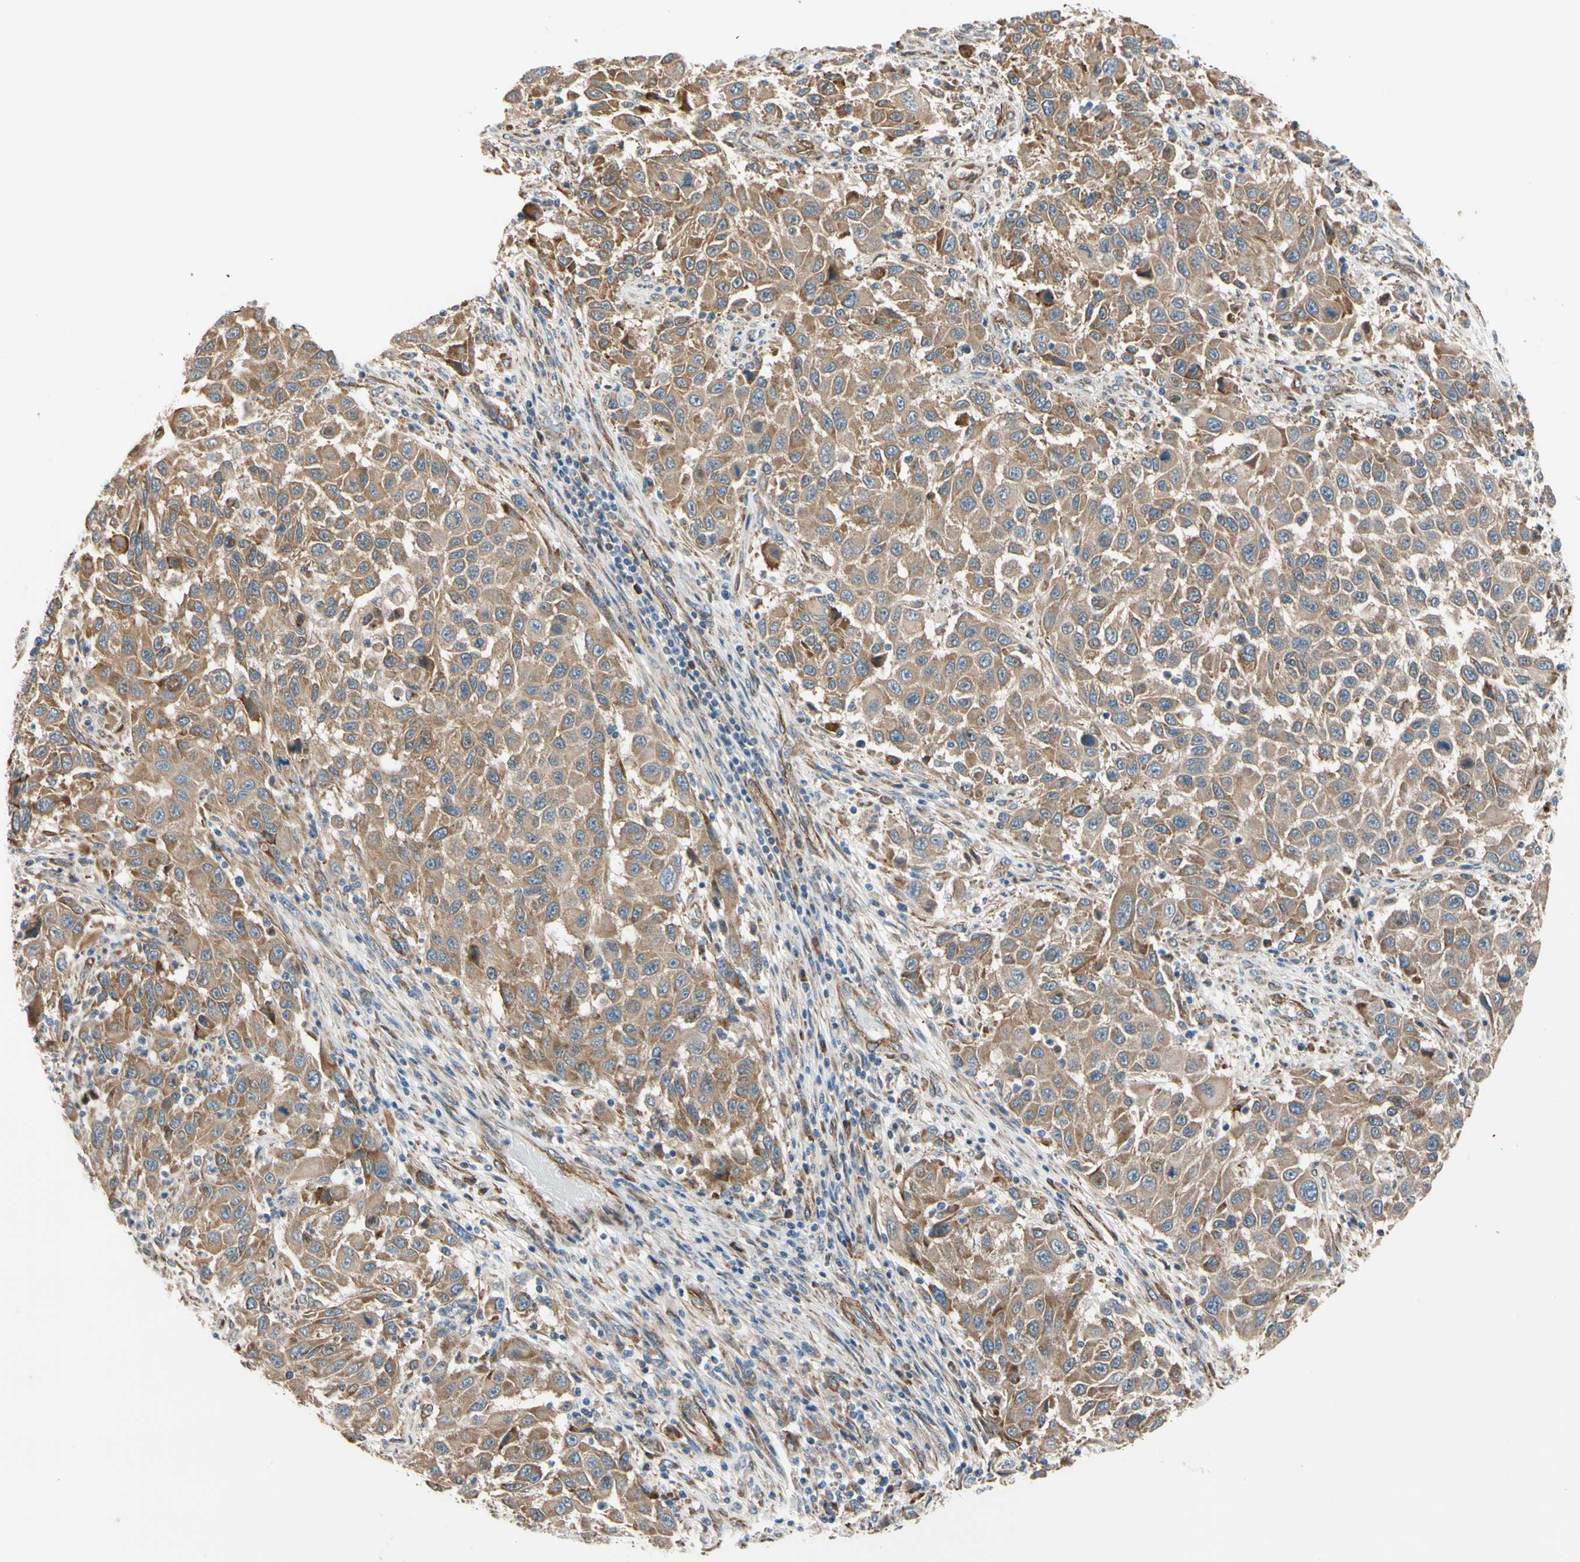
{"staining": {"intensity": "moderate", "quantity": ">75%", "location": "cytoplasmic/membranous"}, "tissue": "melanoma", "cell_type": "Tumor cells", "image_type": "cancer", "snomed": [{"axis": "morphology", "description": "Malignant melanoma, Metastatic site"}, {"axis": "topography", "description": "Lymph node"}], "caption": "Immunohistochemical staining of malignant melanoma (metastatic site) demonstrates medium levels of moderate cytoplasmic/membranous protein positivity in about >75% of tumor cells.", "gene": "LIMK2", "patient": {"sex": "male", "age": 61}}